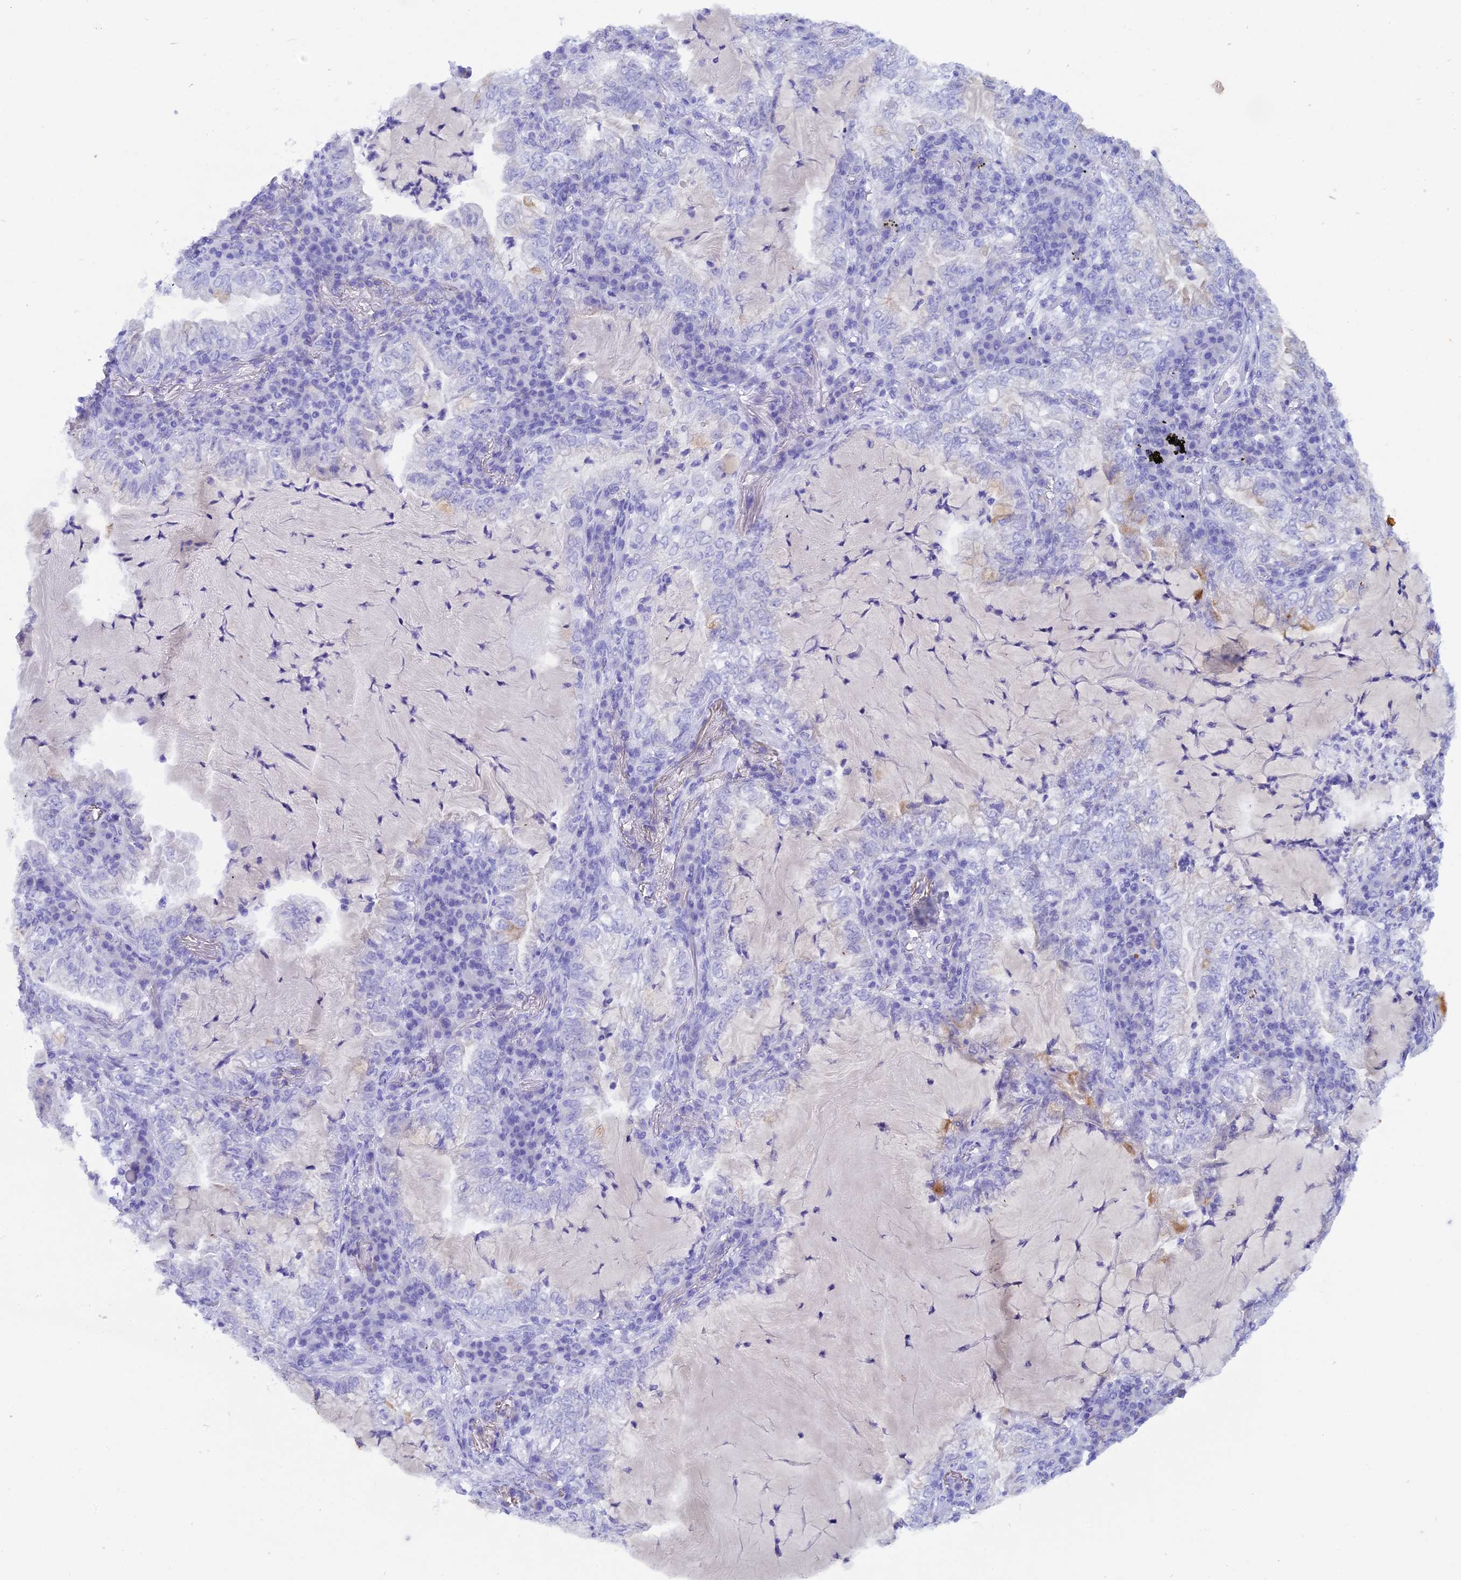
{"staining": {"intensity": "negative", "quantity": "none", "location": "none"}, "tissue": "lung cancer", "cell_type": "Tumor cells", "image_type": "cancer", "snomed": [{"axis": "morphology", "description": "Adenocarcinoma, NOS"}, {"axis": "topography", "description": "Lung"}], "caption": "A histopathology image of adenocarcinoma (lung) stained for a protein reveals no brown staining in tumor cells.", "gene": "REG1A", "patient": {"sex": "female", "age": 73}}